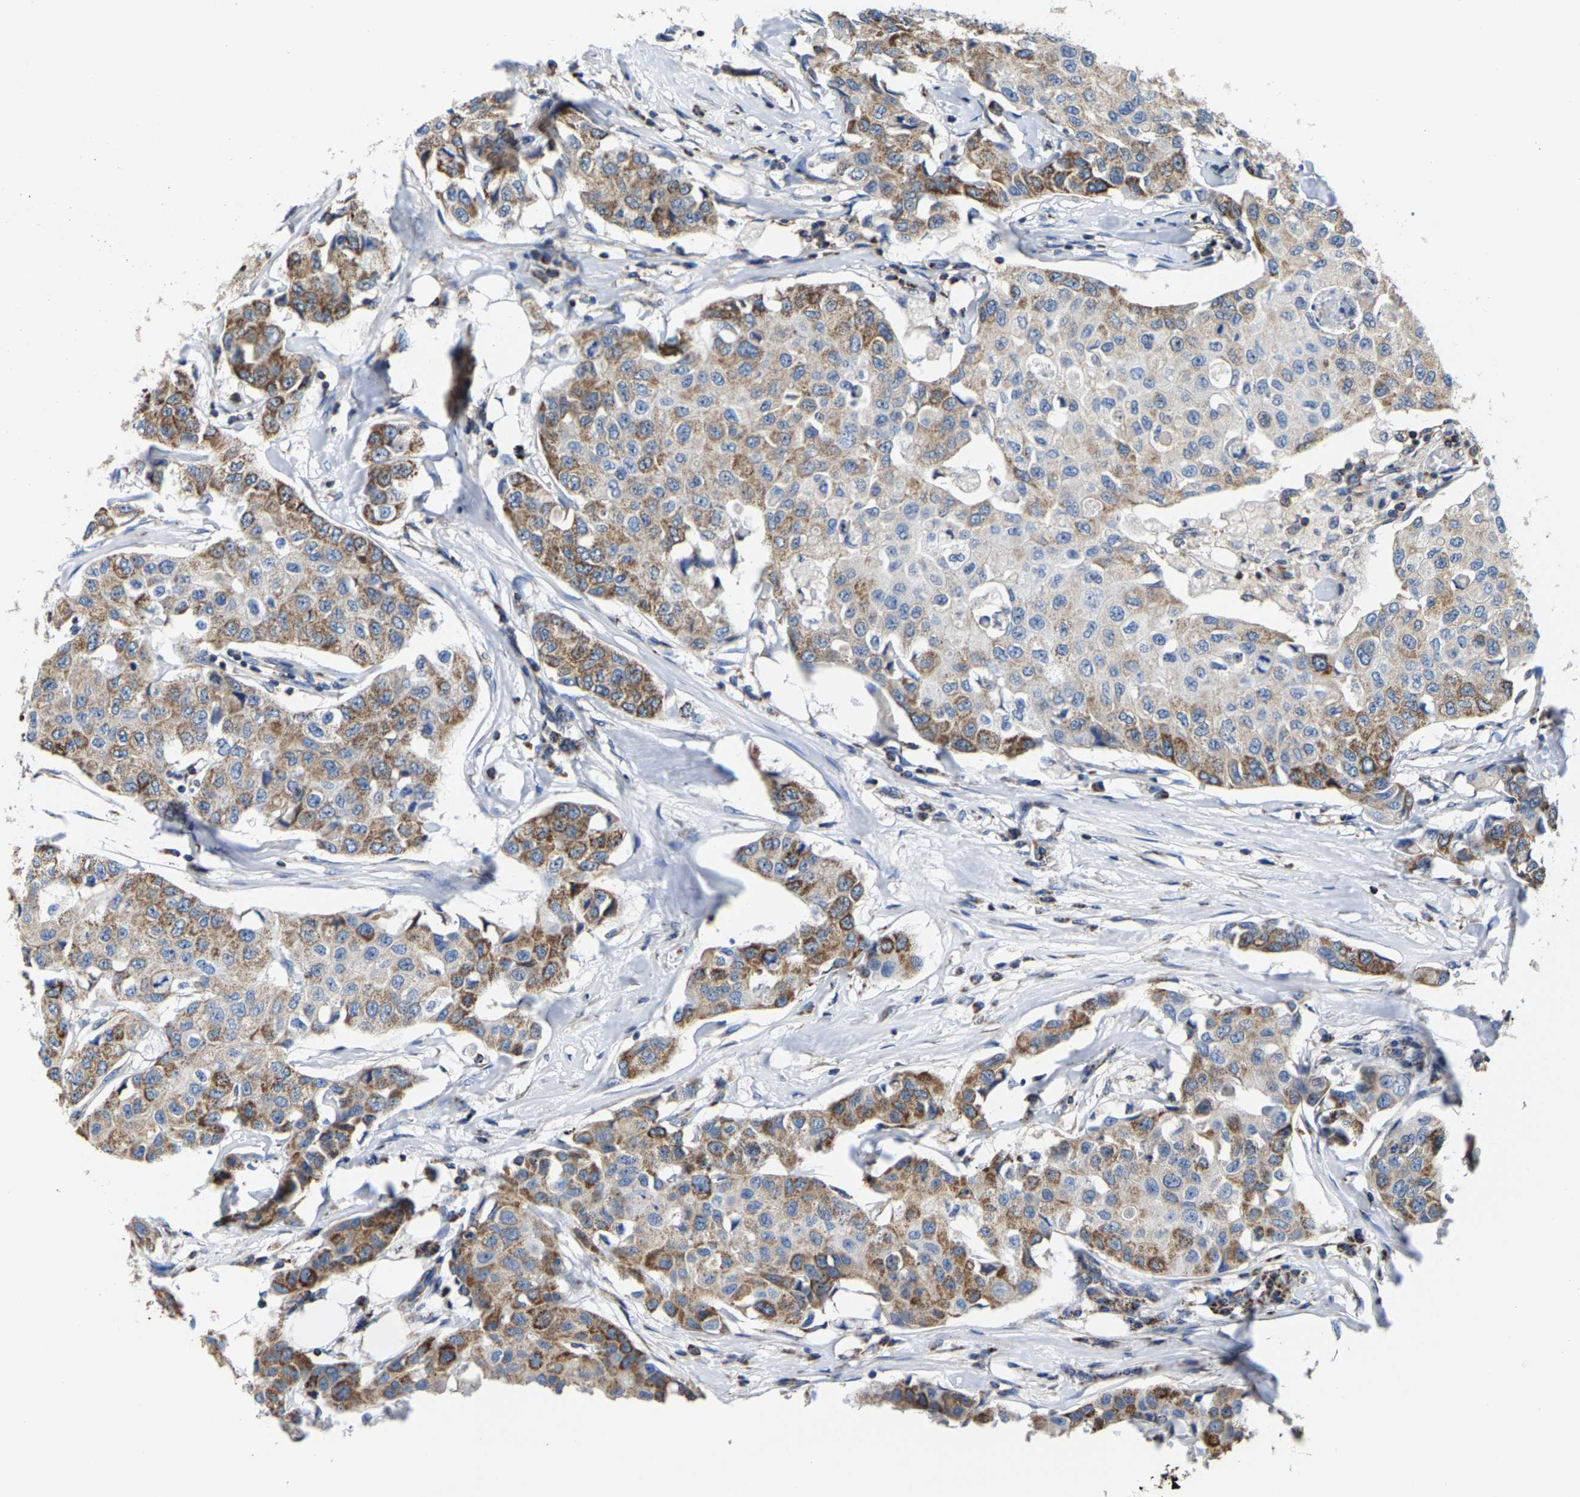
{"staining": {"intensity": "moderate", "quantity": "25%-75%", "location": "cytoplasmic/membranous"}, "tissue": "breast cancer", "cell_type": "Tumor cells", "image_type": "cancer", "snomed": [{"axis": "morphology", "description": "Duct carcinoma"}, {"axis": "topography", "description": "Breast"}], "caption": "Protein staining by immunohistochemistry reveals moderate cytoplasmic/membranous expression in approximately 25%-75% of tumor cells in breast cancer.", "gene": "SHMT2", "patient": {"sex": "female", "age": 80}}